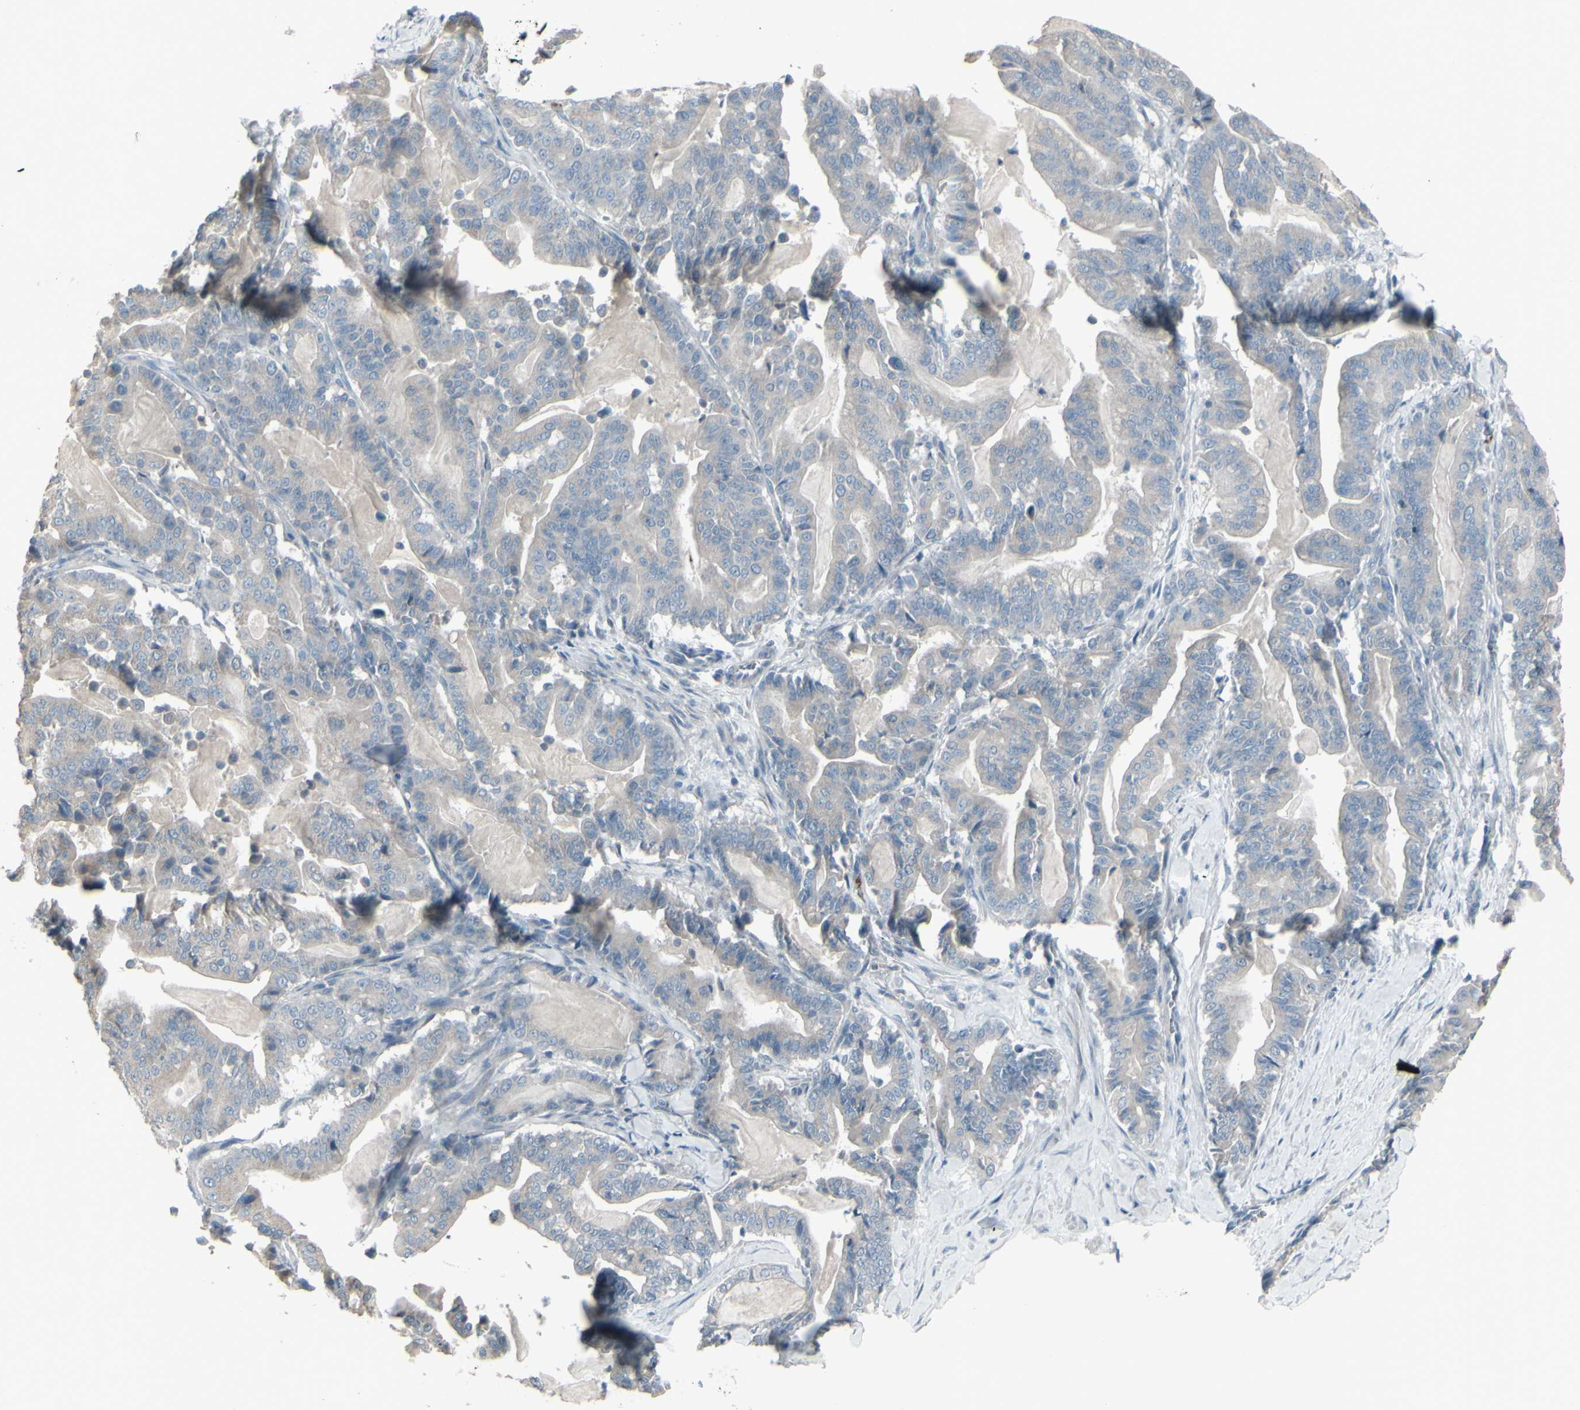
{"staining": {"intensity": "weak", "quantity": "25%-75%", "location": "cytoplasmic/membranous"}, "tissue": "pancreatic cancer", "cell_type": "Tumor cells", "image_type": "cancer", "snomed": [{"axis": "morphology", "description": "Adenocarcinoma, NOS"}, {"axis": "topography", "description": "Pancreas"}], "caption": "IHC of human pancreatic cancer (adenocarcinoma) reveals low levels of weak cytoplasmic/membranous expression in approximately 25%-75% of tumor cells.", "gene": "CD79B", "patient": {"sex": "male", "age": 63}}